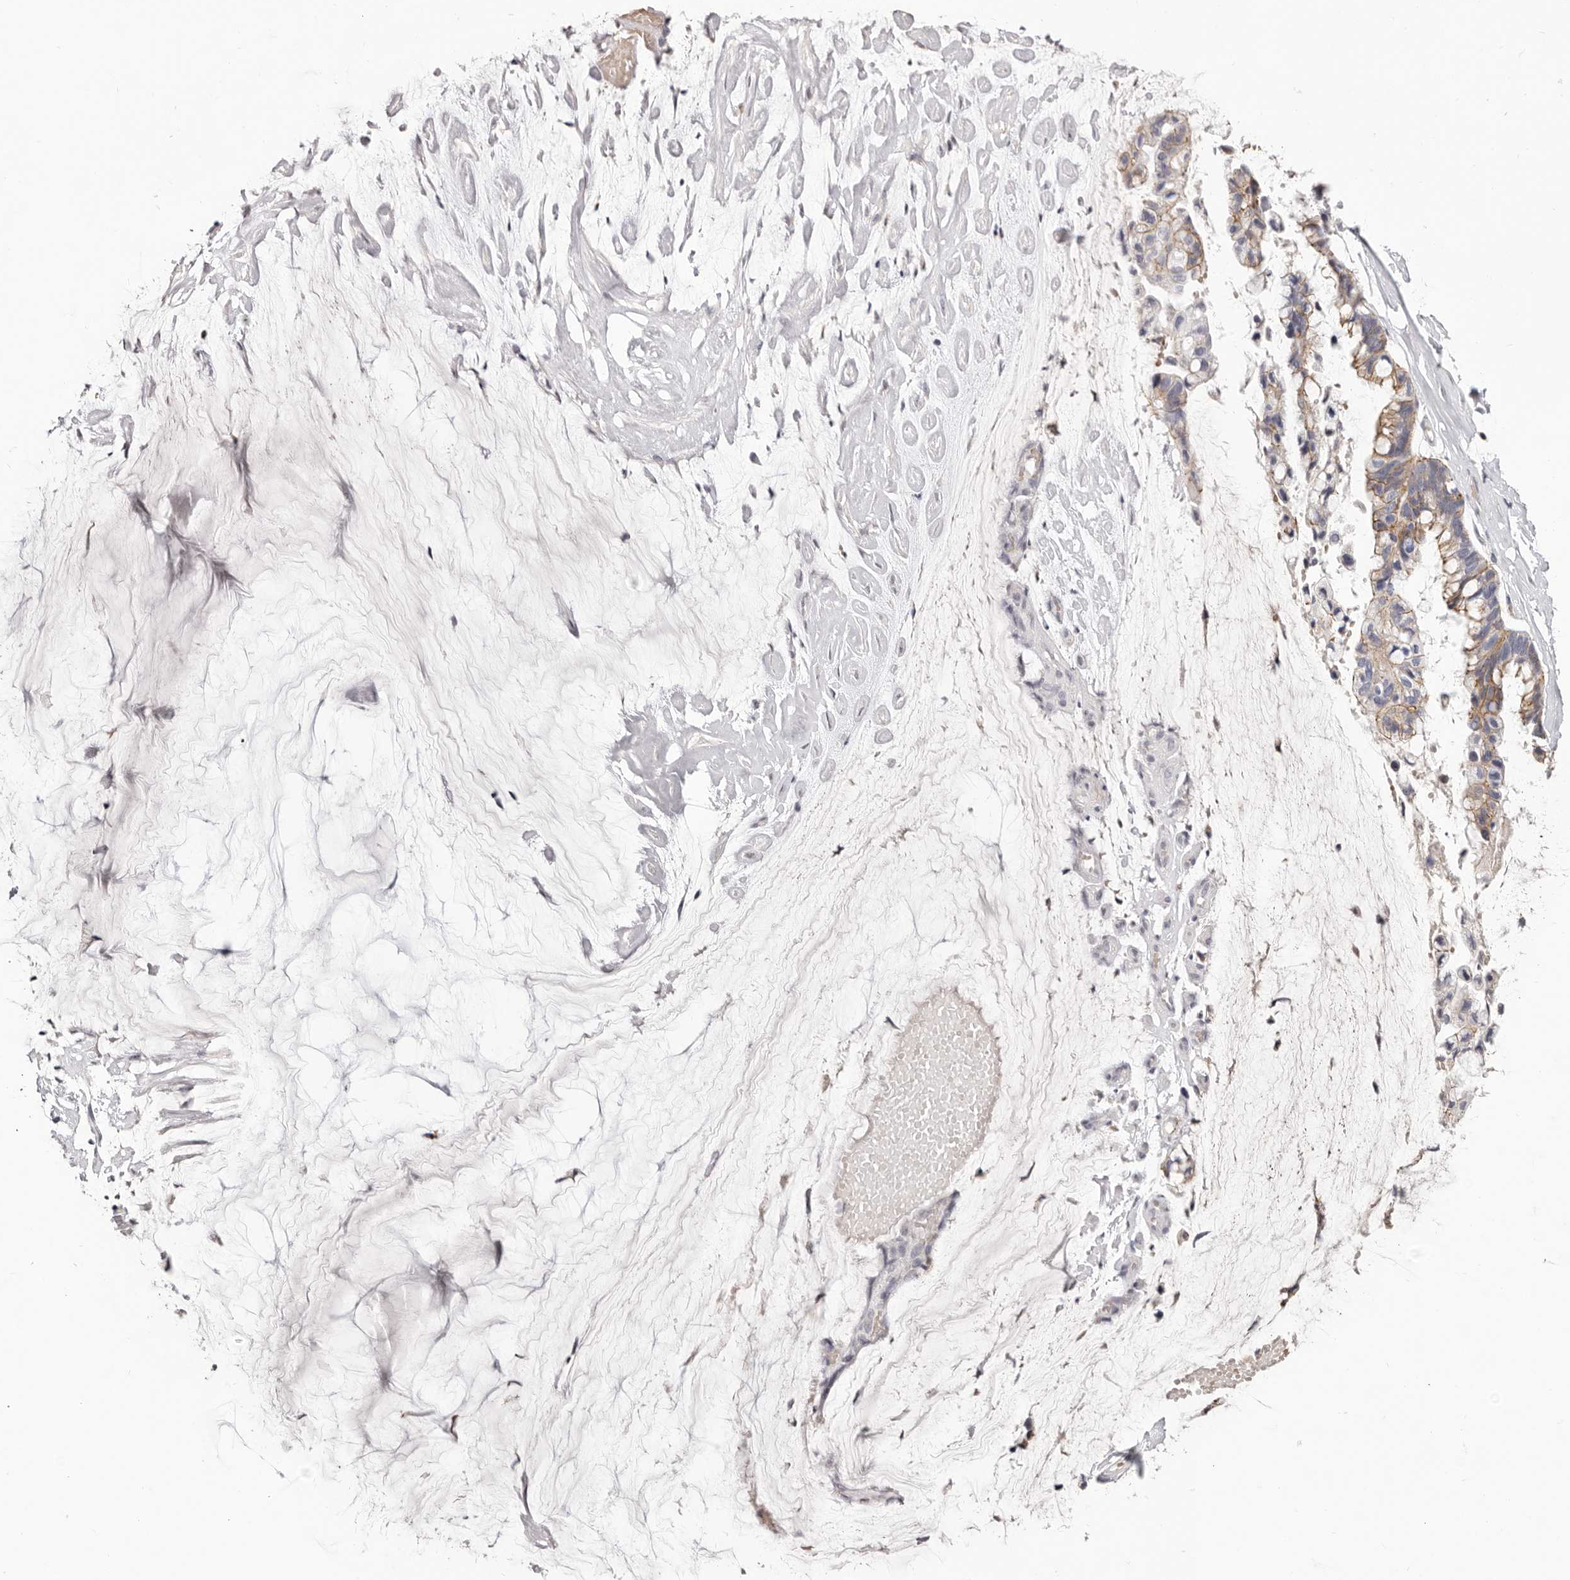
{"staining": {"intensity": "moderate", "quantity": ">75%", "location": "cytoplasmic/membranous"}, "tissue": "ovarian cancer", "cell_type": "Tumor cells", "image_type": "cancer", "snomed": [{"axis": "morphology", "description": "Cystadenocarcinoma, mucinous, NOS"}, {"axis": "topography", "description": "Ovary"}], "caption": "The micrograph demonstrates staining of ovarian mucinous cystadenocarcinoma, revealing moderate cytoplasmic/membranous protein positivity (brown color) within tumor cells.", "gene": "PCDHB6", "patient": {"sex": "female", "age": 39}}